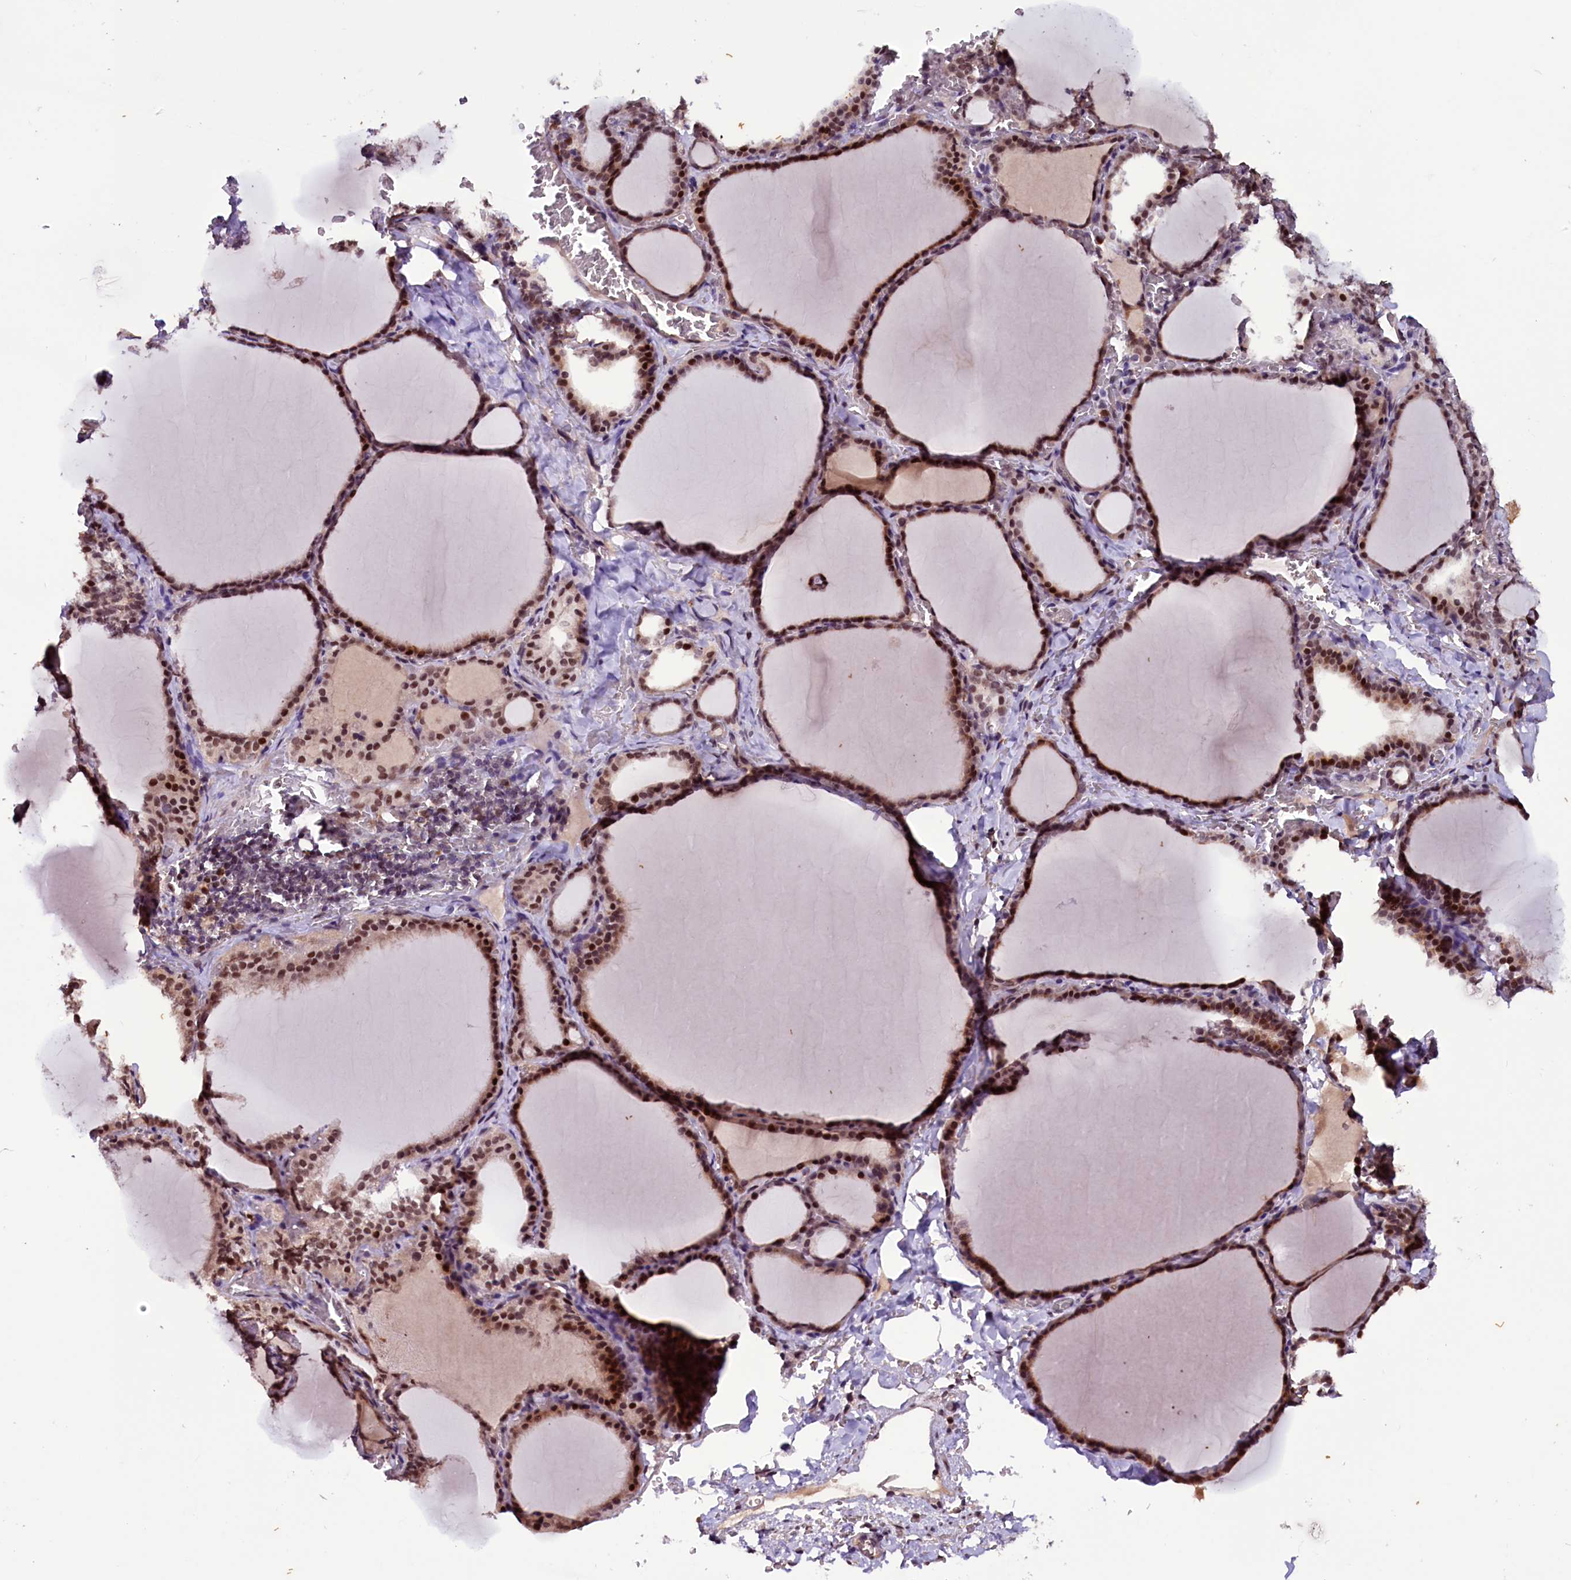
{"staining": {"intensity": "strong", "quantity": ">75%", "location": "nuclear"}, "tissue": "thyroid gland", "cell_type": "Glandular cells", "image_type": "normal", "snomed": [{"axis": "morphology", "description": "Normal tissue, NOS"}, {"axis": "topography", "description": "Thyroid gland"}], "caption": "The immunohistochemical stain labels strong nuclear expression in glandular cells of normal thyroid gland. Immunohistochemistry (ihc) stains the protein in brown and the nuclei are stained blue.", "gene": "RNMT", "patient": {"sex": "female", "age": 39}}